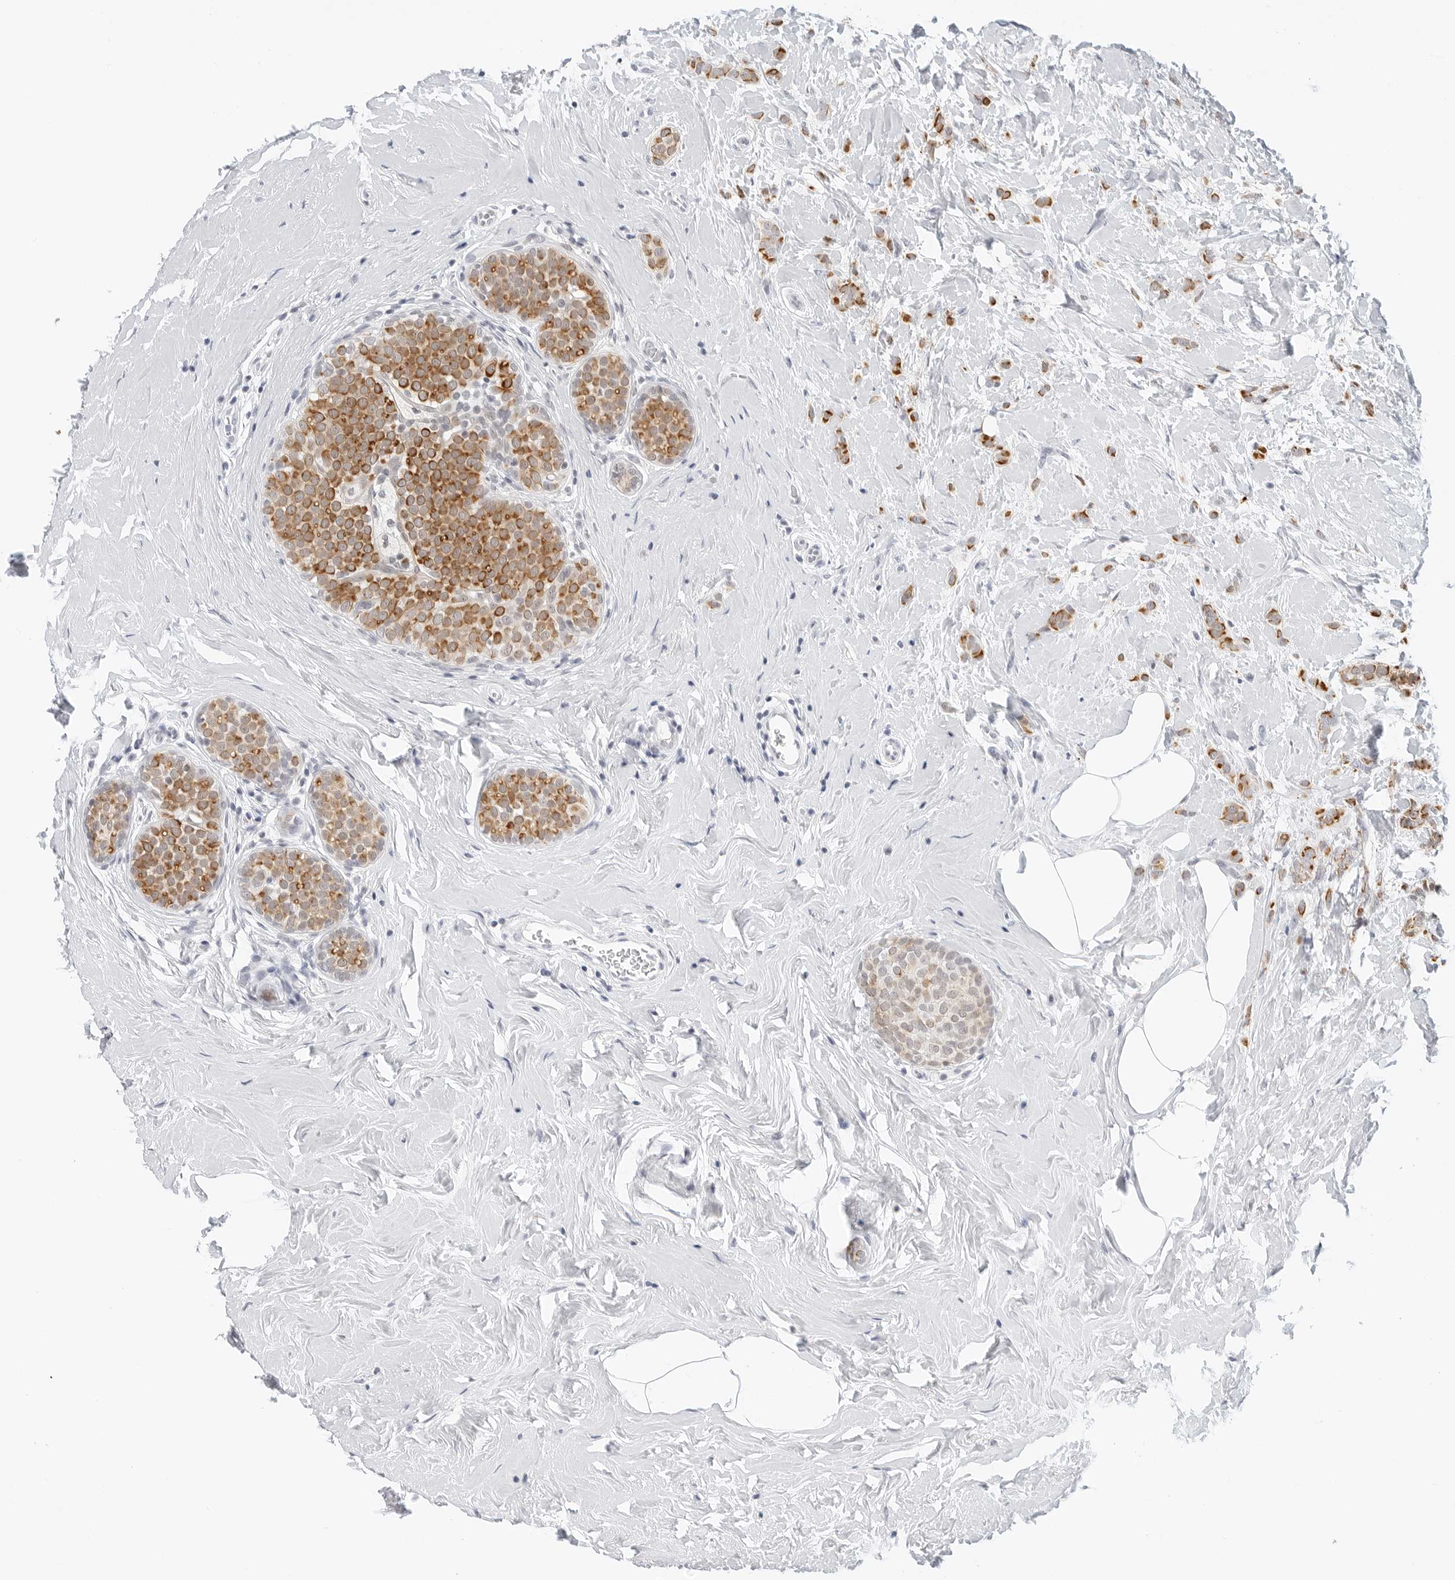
{"staining": {"intensity": "moderate", "quantity": ">75%", "location": "cytoplasmic/membranous"}, "tissue": "breast cancer", "cell_type": "Tumor cells", "image_type": "cancer", "snomed": [{"axis": "morphology", "description": "Lobular carcinoma, in situ"}, {"axis": "morphology", "description": "Lobular carcinoma"}, {"axis": "topography", "description": "Breast"}], "caption": "Breast cancer (lobular carcinoma in situ) was stained to show a protein in brown. There is medium levels of moderate cytoplasmic/membranous positivity in about >75% of tumor cells.", "gene": "TSEN2", "patient": {"sex": "female", "age": 41}}